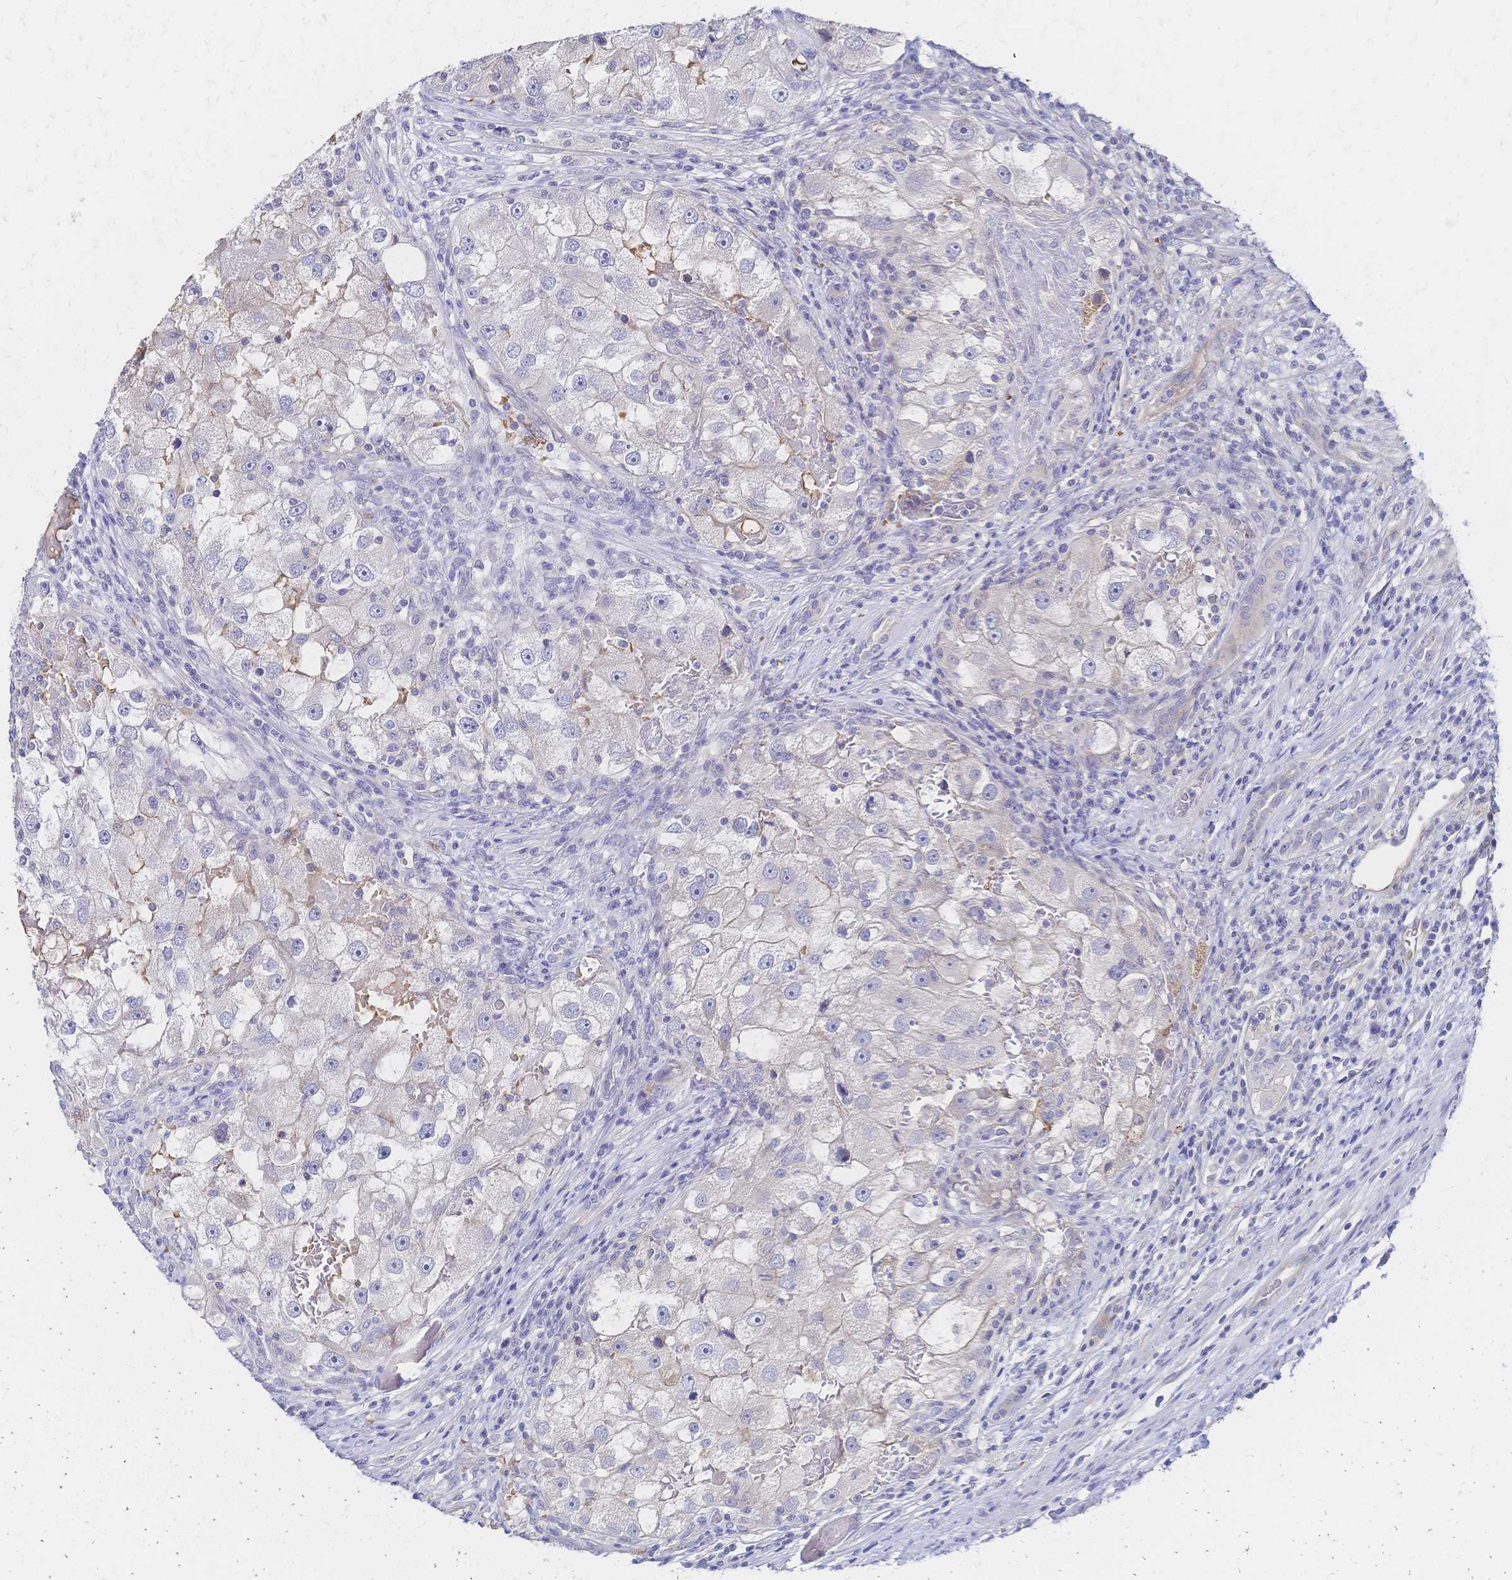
{"staining": {"intensity": "negative", "quantity": "none", "location": "none"}, "tissue": "renal cancer", "cell_type": "Tumor cells", "image_type": "cancer", "snomed": [{"axis": "morphology", "description": "Adenocarcinoma, NOS"}, {"axis": "topography", "description": "Kidney"}], "caption": "Immunohistochemistry image of renal adenocarcinoma stained for a protein (brown), which shows no positivity in tumor cells.", "gene": "SLC5A1", "patient": {"sex": "male", "age": 63}}